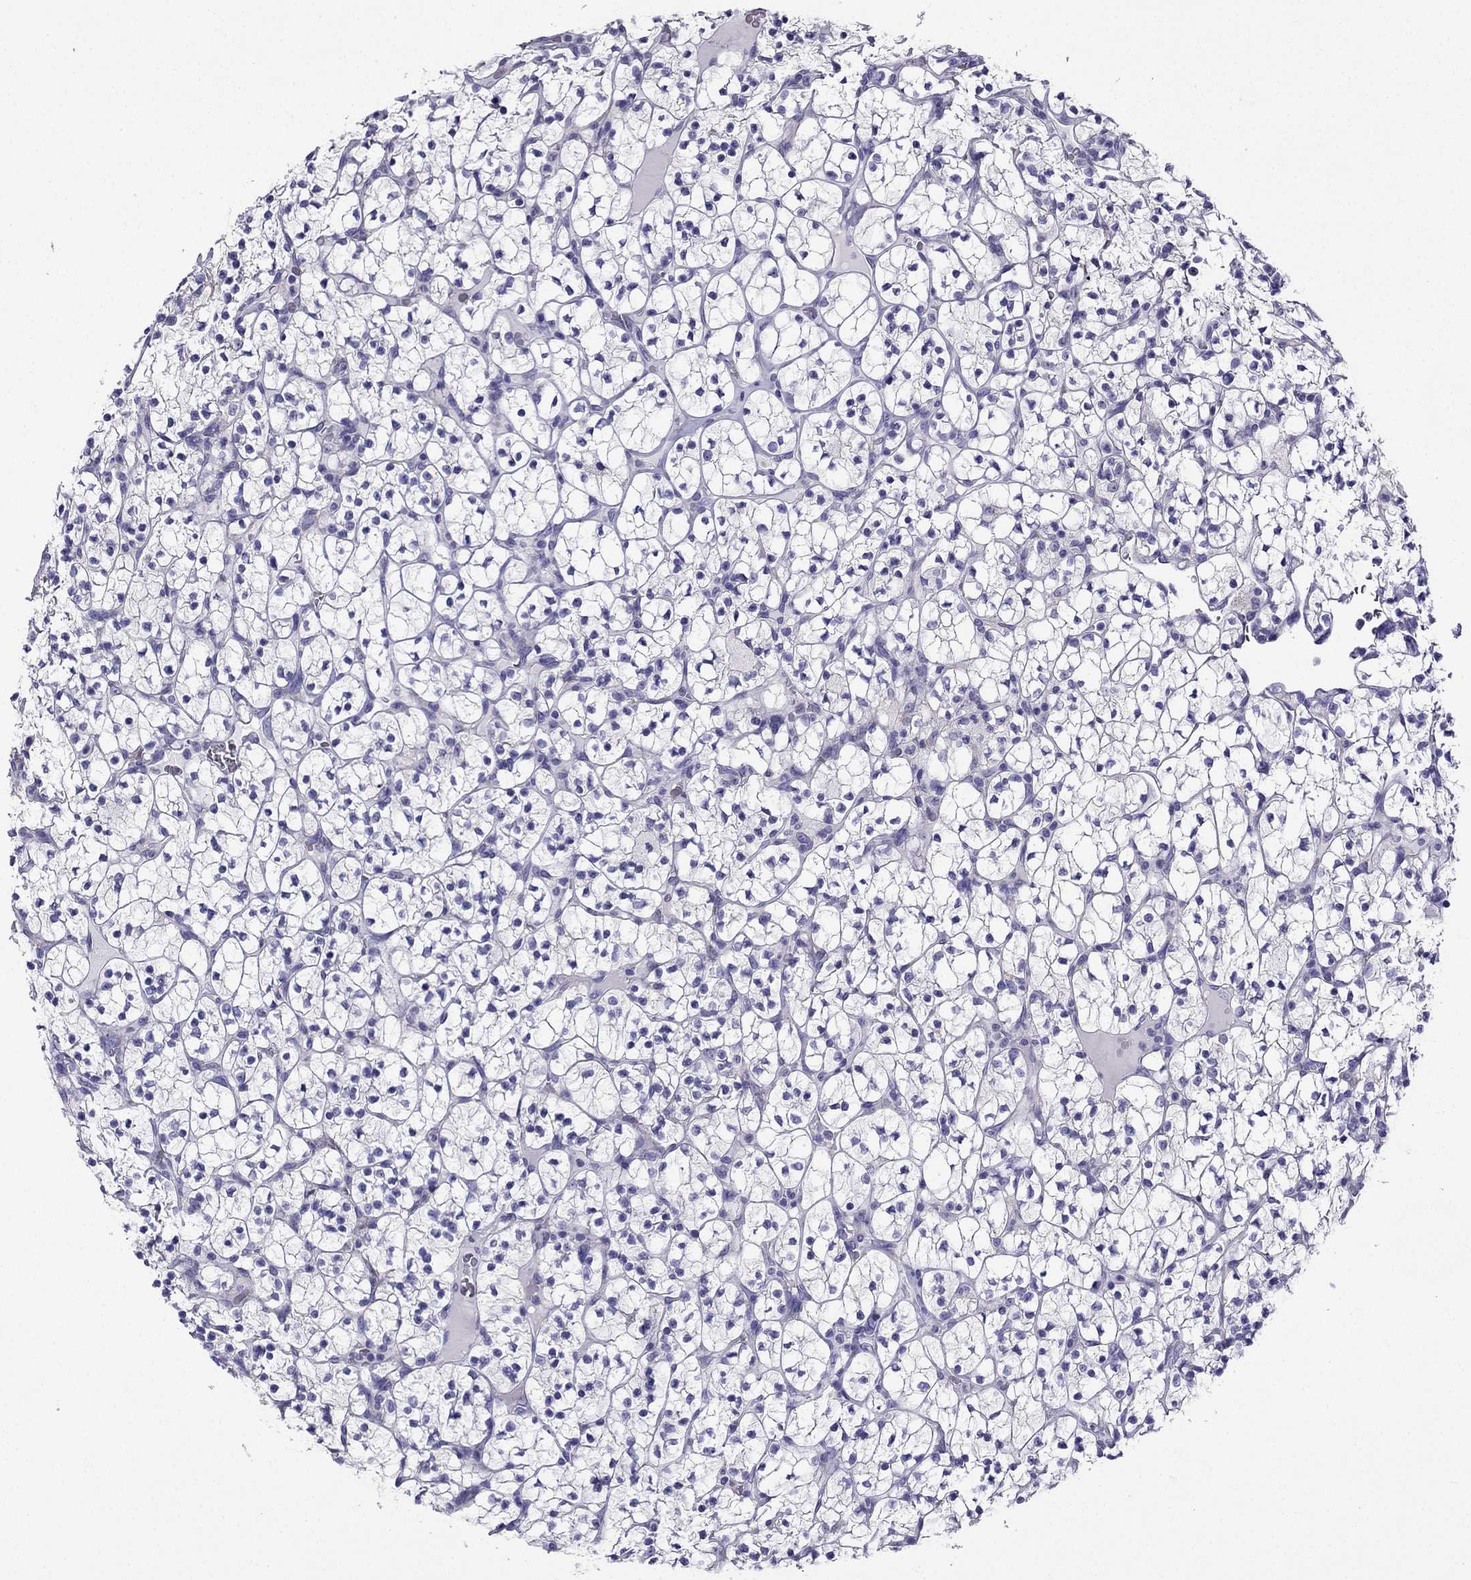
{"staining": {"intensity": "negative", "quantity": "none", "location": "none"}, "tissue": "renal cancer", "cell_type": "Tumor cells", "image_type": "cancer", "snomed": [{"axis": "morphology", "description": "Adenocarcinoma, NOS"}, {"axis": "topography", "description": "Kidney"}], "caption": "Renal cancer was stained to show a protein in brown. There is no significant positivity in tumor cells.", "gene": "KIF5A", "patient": {"sex": "female", "age": 89}}